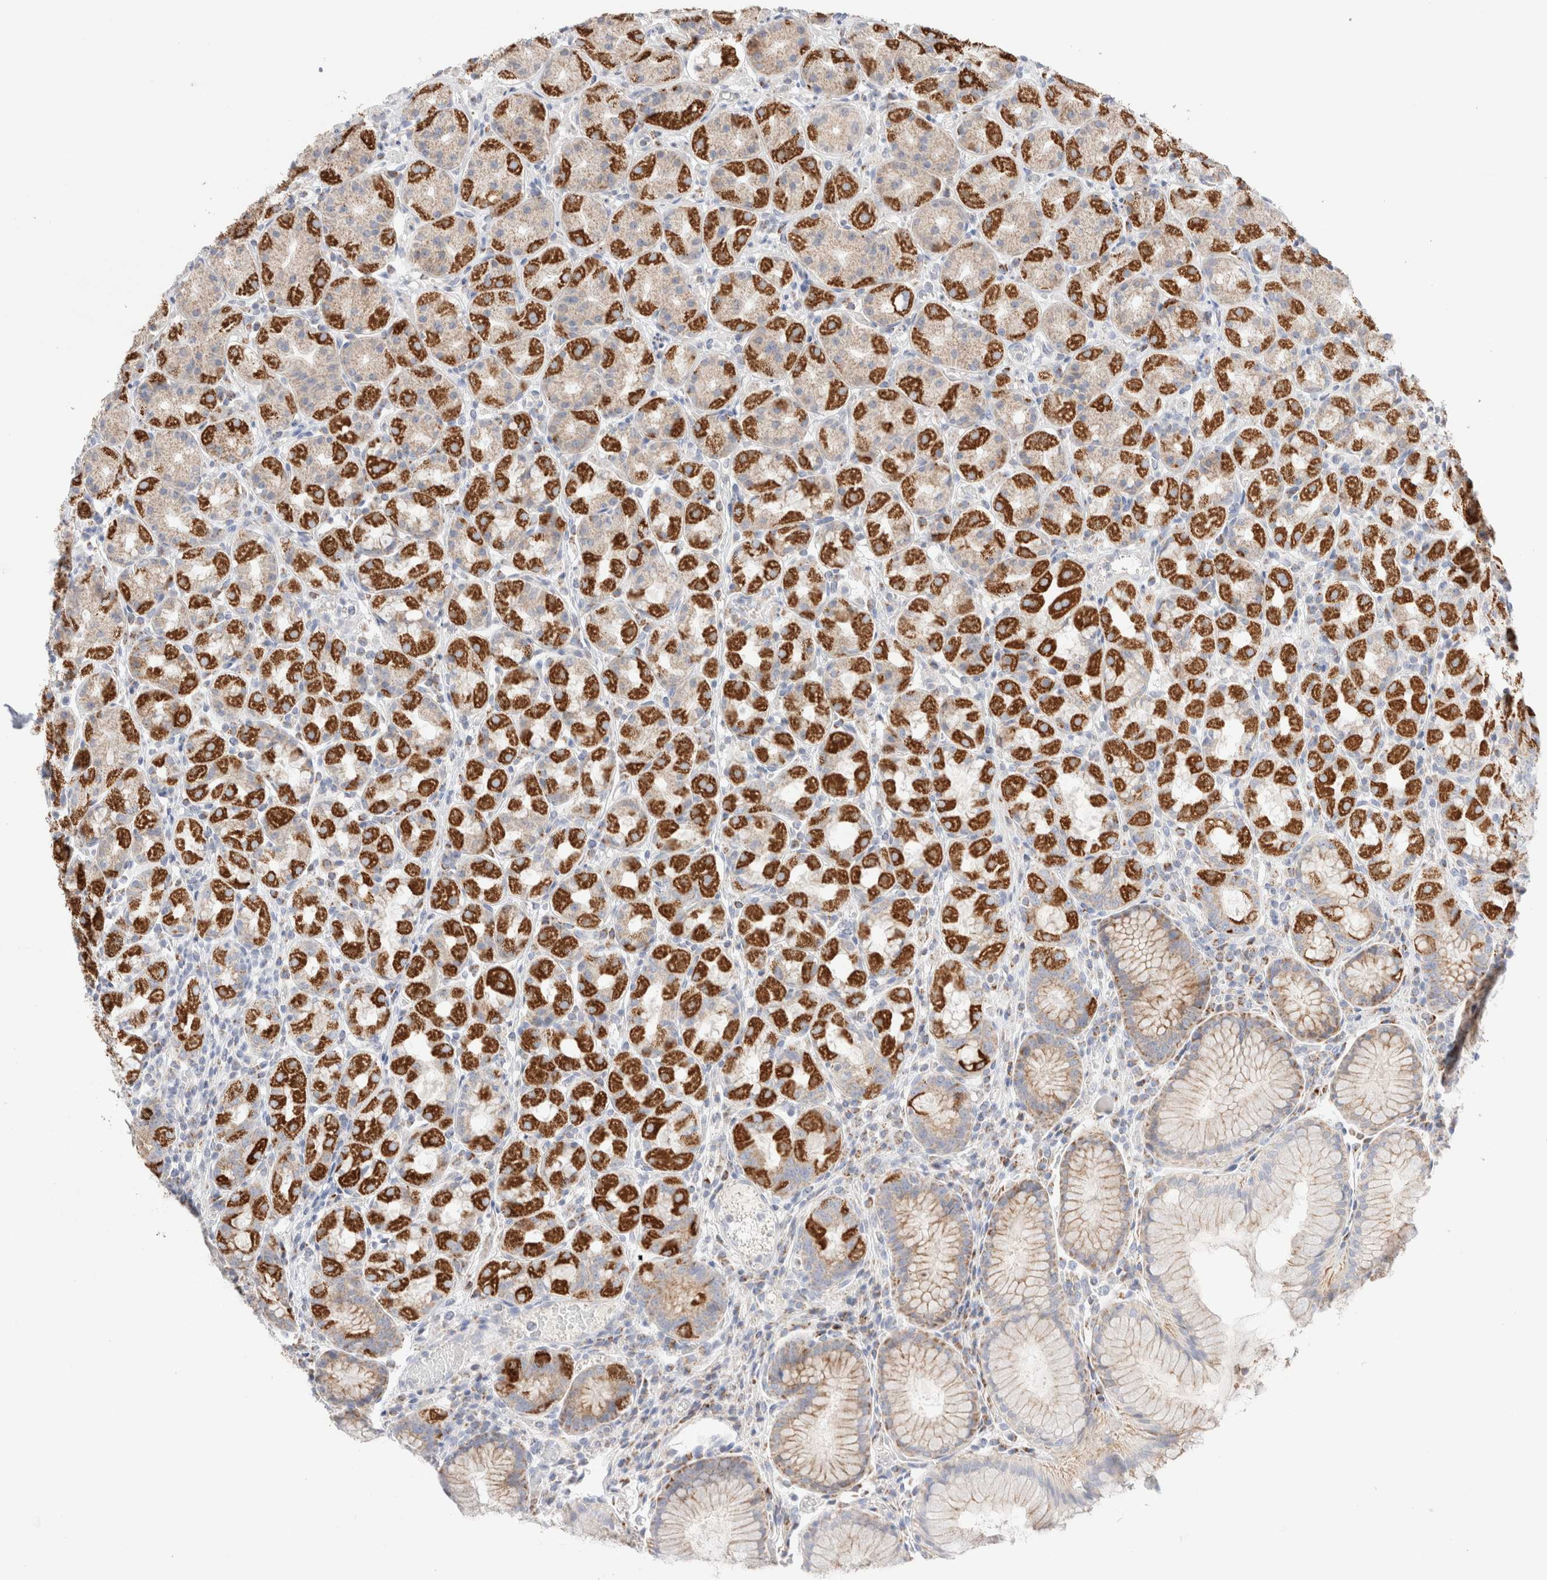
{"staining": {"intensity": "strong", "quantity": "25%-75%", "location": "cytoplasmic/membranous"}, "tissue": "stomach", "cell_type": "Glandular cells", "image_type": "normal", "snomed": [{"axis": "morphology", "description": "Normal tissue, NOS"}, {"axis": "topography", "description": "Stomach, lower"}], "caption": "High-magnification brightfield microscopy of benign stomach stained with DAB (brown) and counterstained with hematoxylin (blue). glandular cells exhibit strong cytoplasmic/membranous positivity is present in approximately25%-75% of cells.", "gene": "ATP6V1C1", "patient": {"sex": "female", "age": 56}}